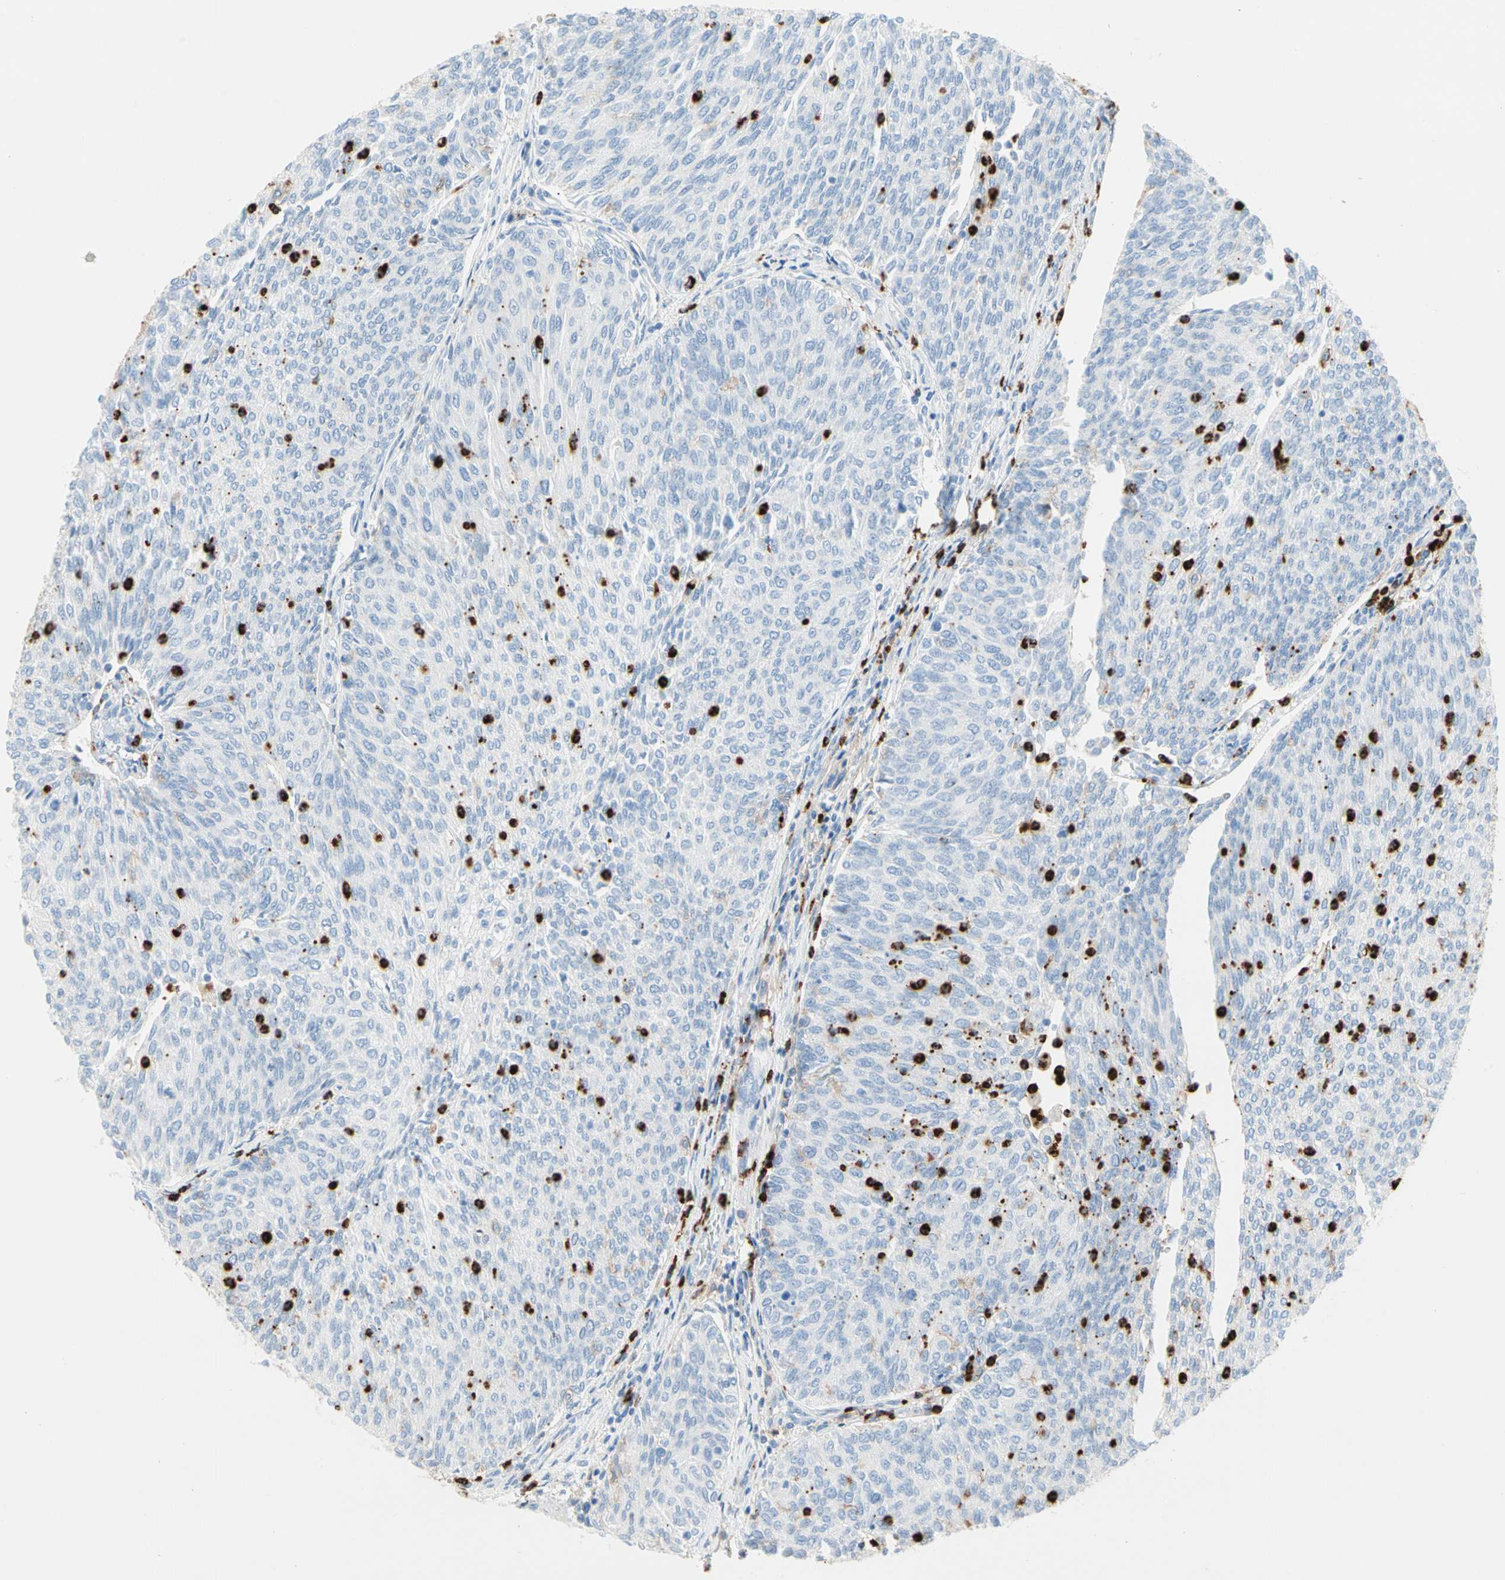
{"staining": {"intensity": "negative", "quantity": "none", "location": "none"}, "tissue": "urothelial cancer", "cell_type": "Tumor cells", "image_type": "cancer", "snomed": [{"axis": "morphology", "description": "Urothelial carcinoma, Low grade"}, {"axis": "topography", "description": "Urinary bladder"}], "caption": "This photomicrograph is of urothelial cancer stained with immunohistochemistry to label a protein in brown with the nuclei are counter-stained blue. There is no positivity in tumor cells.", "gene": "CLEC4A", "patient": {"sex": "female", "age": 79}}